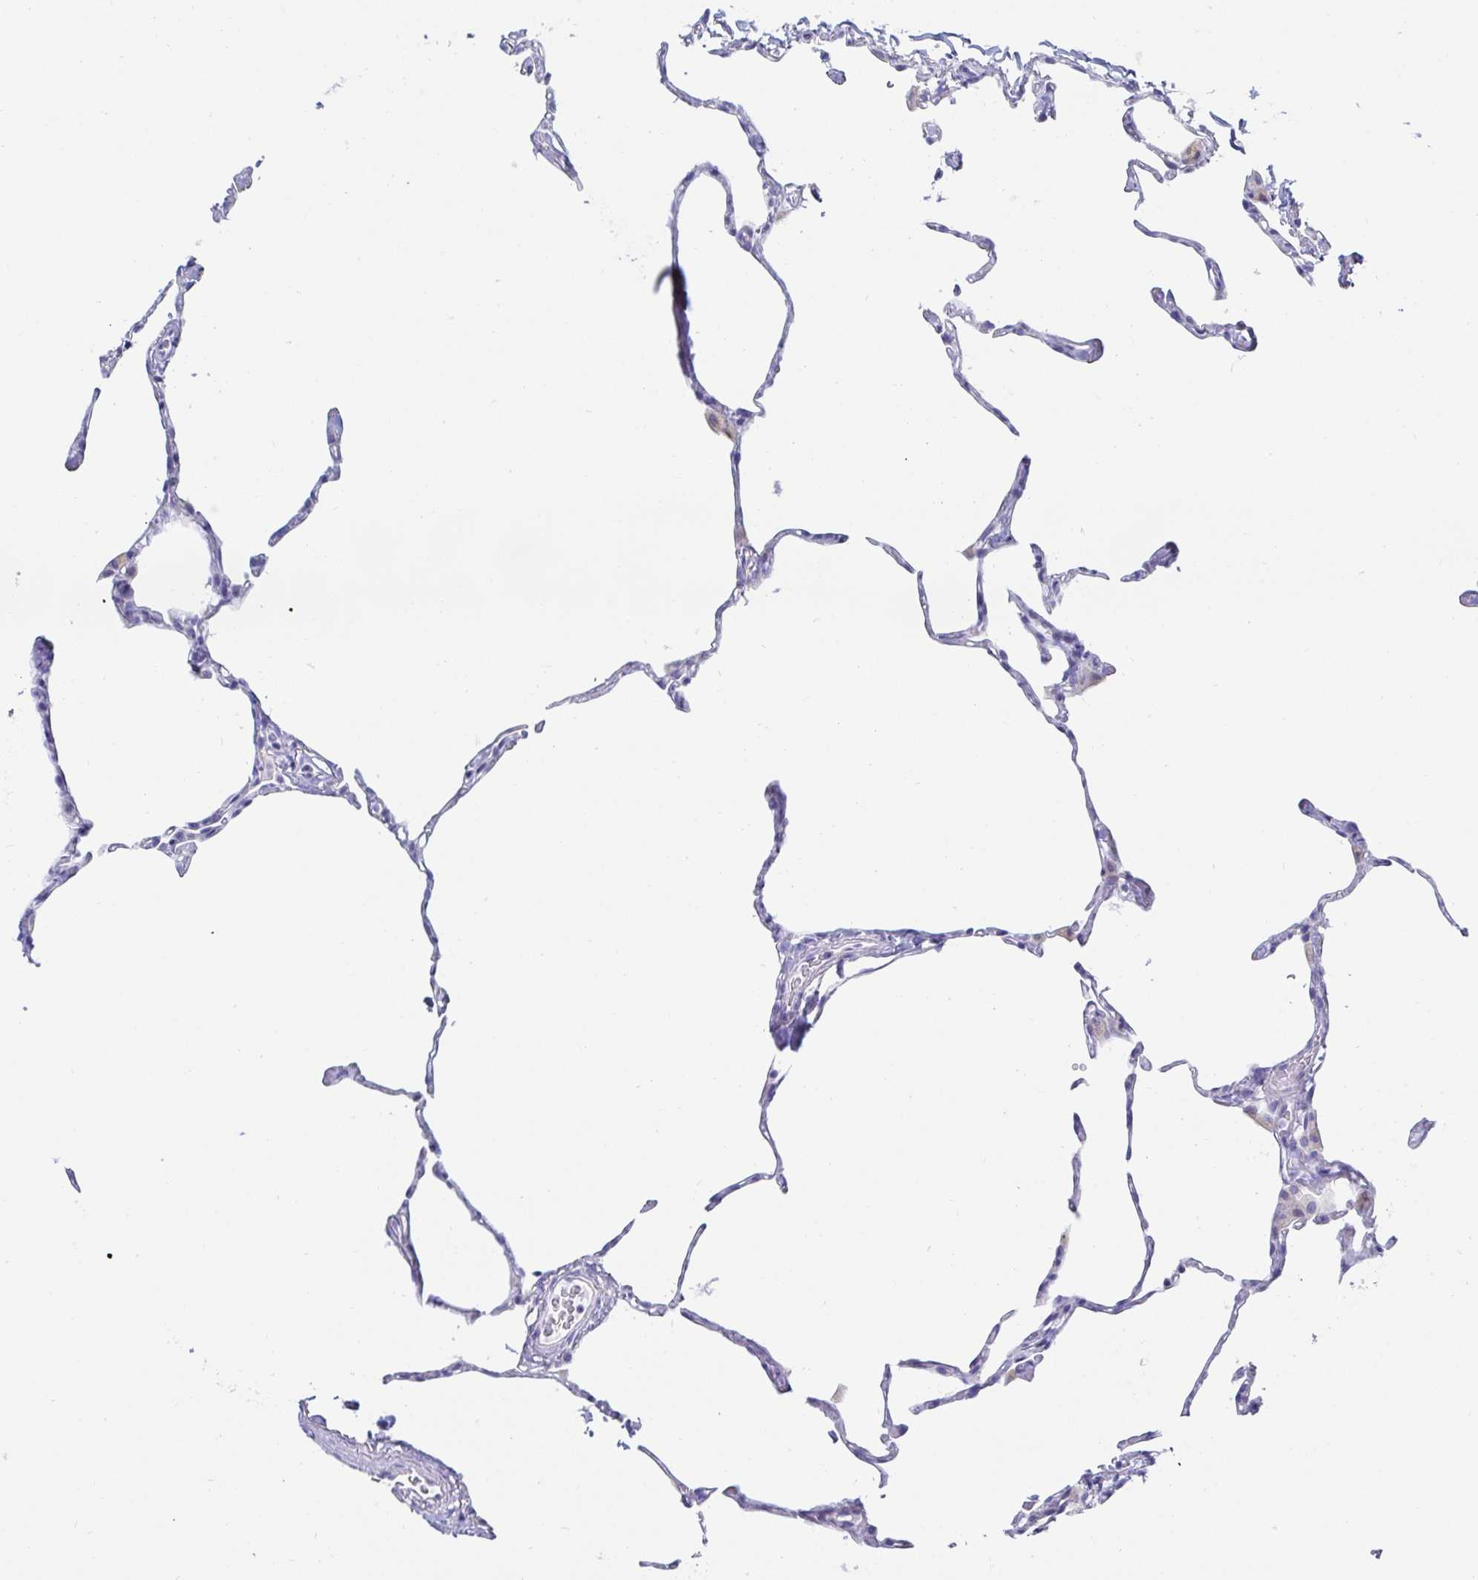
{"staining": {"intensity": "negative", "quantity": "none", "location": "none"}, "tissue": "lung", "cell_type": "Alveolar cells", "image_type": "normal", "snomed": [{"axis": "morphology", "description": "Normal tissue, NOS"}, {"axis": "topography", "description": "Lung"}], "caption": "Protein analysis of benign lung reveals no significant staining in alveolar cells. (Brightfield microscopy of DAB (3,3'-diaminobenzidine) IHC at high magnification).", "gene": "C4orf17", "patient": {"sex": "male", "age": 65}}